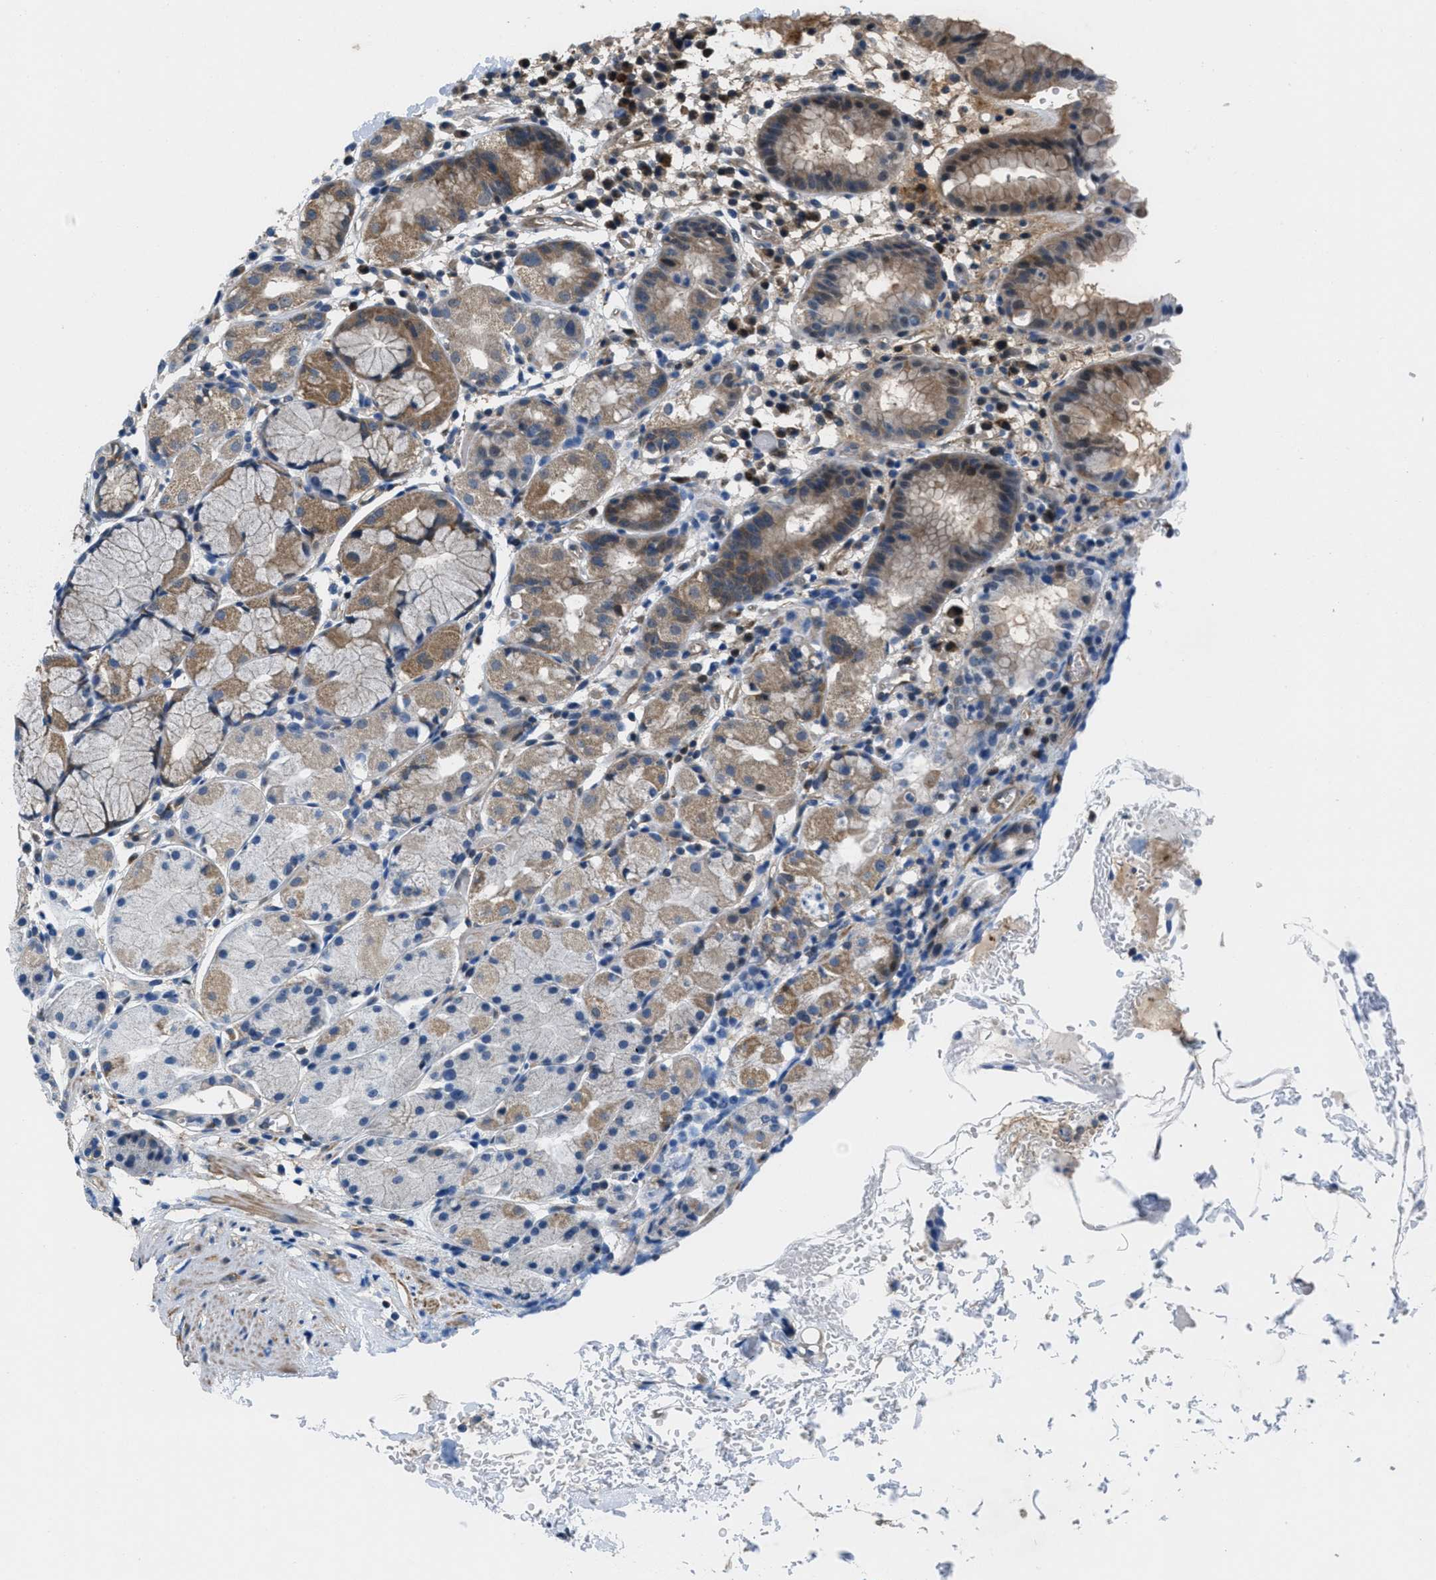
{"staining": {"intensity": "moderate", "quantity": "25%-75%", "location": "cytoplasmic/membranous"}, "tissue": "stomach", "cell_type": "Glandular cells", "image_type": "normal", "snomed": [{"axis": "morphology", "description": "Normal tissue, NOS"}, {"axis": "topography", "description": "Stomach"}, {"axis": "topography", "description": "Stomach, lower"}], "caption": "This image shows unremarkable stomach stained with immunohistochemistry to label a protein in brown. The cytoplasmic/membranous of glandular cells show moderate positivity for the protein. Nuclei are counter-stained blue.", "gene": "PIP5K1C", "patient": {"sex": "female", "age": 75}}